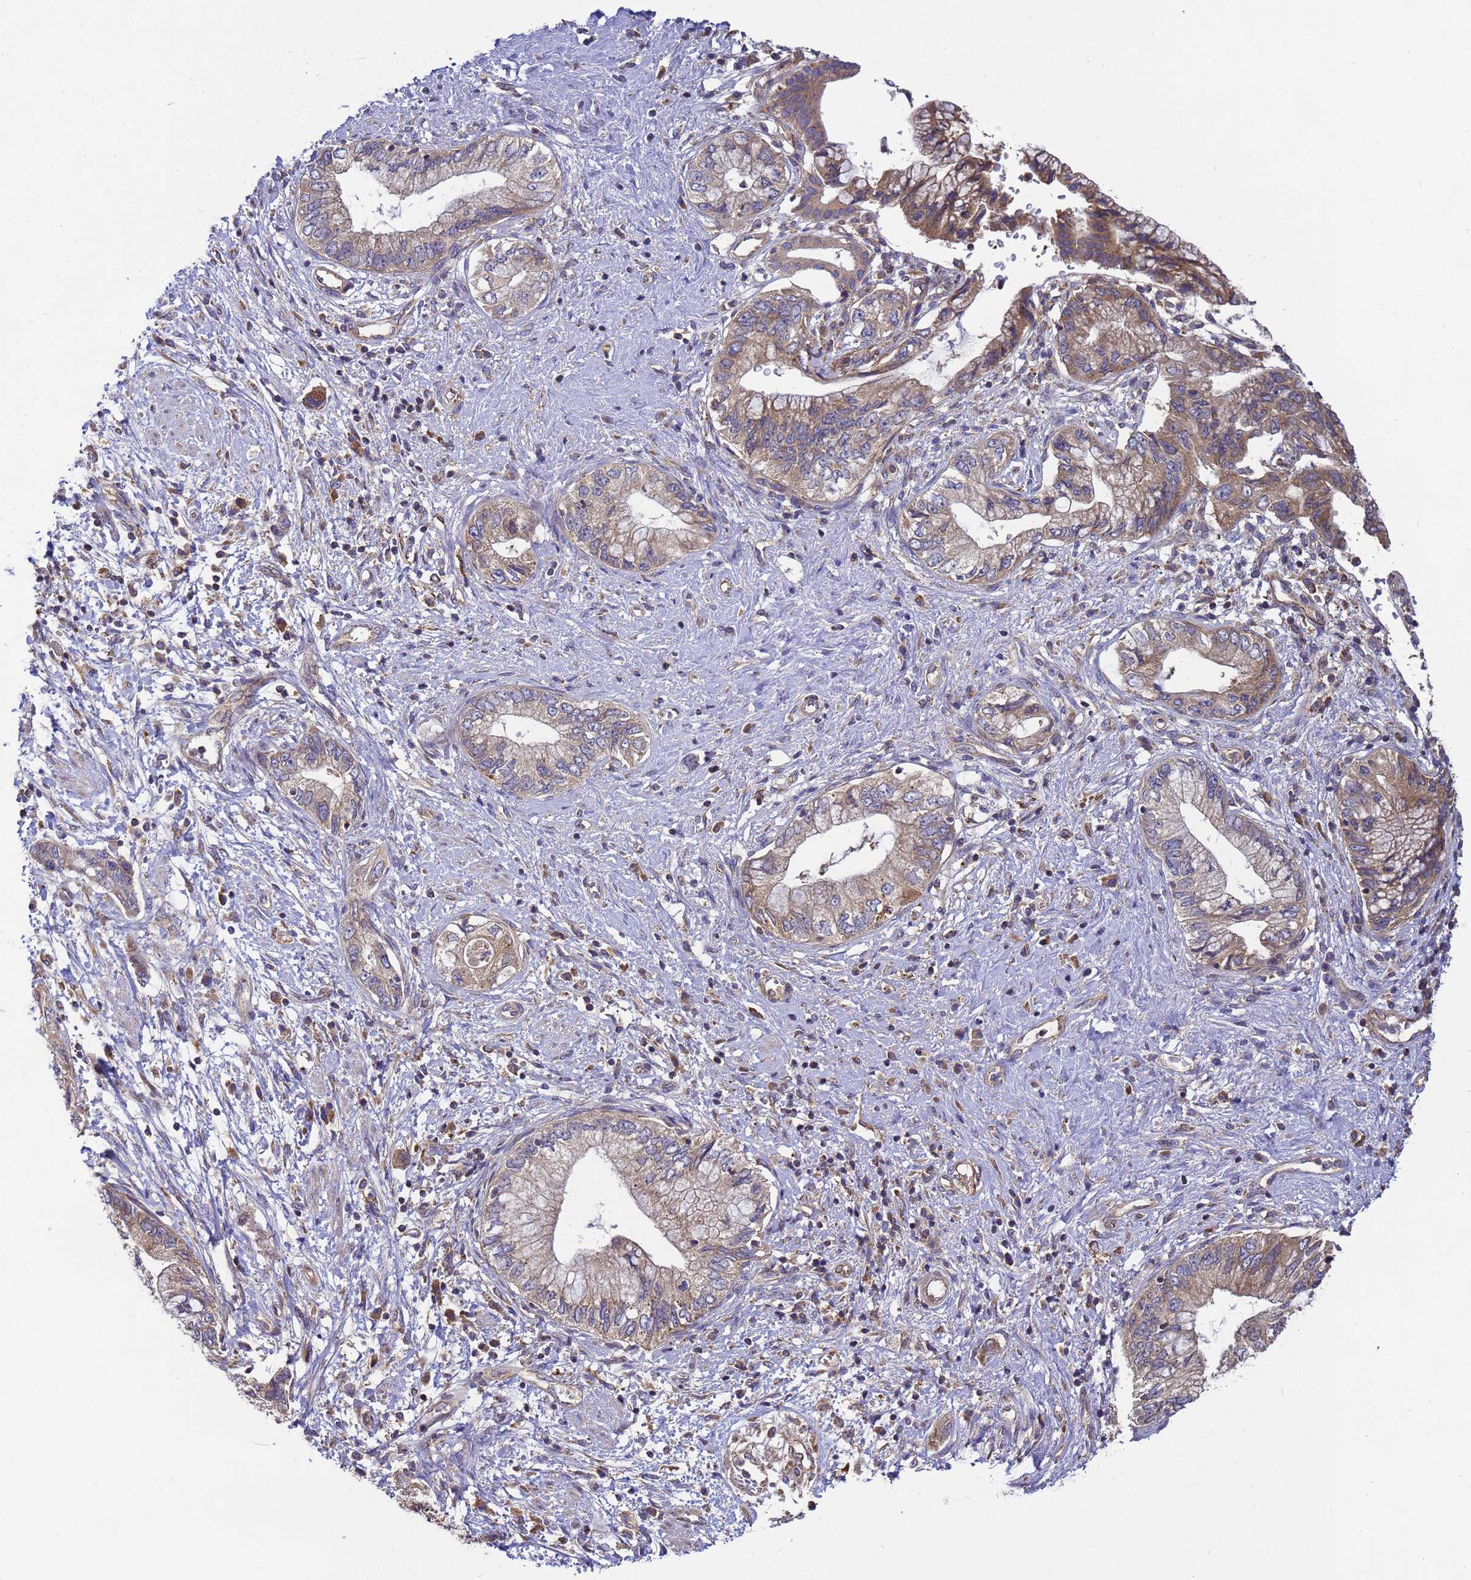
{"staining": {"intensity": "moderate", "quantity": ">75%", "location": "cytoplasmic/membranous"}, "tissue": "pancreatic cancer", "cell_type": "Tumor cells", "image_type": "cancer", "snomed": [{"axis": "morphology", "description": "Adenocarcinoma, NOS"}, {"axis": "topography", "description": "Pancreas"}], "caption": "A high-resolution histopathology image shows IHC staining of adenocarcinoma (pancreatic), which displays moderate cytoplasmic/membranous positivity in about >75% of tumor cells.", "gene": "BECN1", "patient": {"sex": "female", "age": 73}}